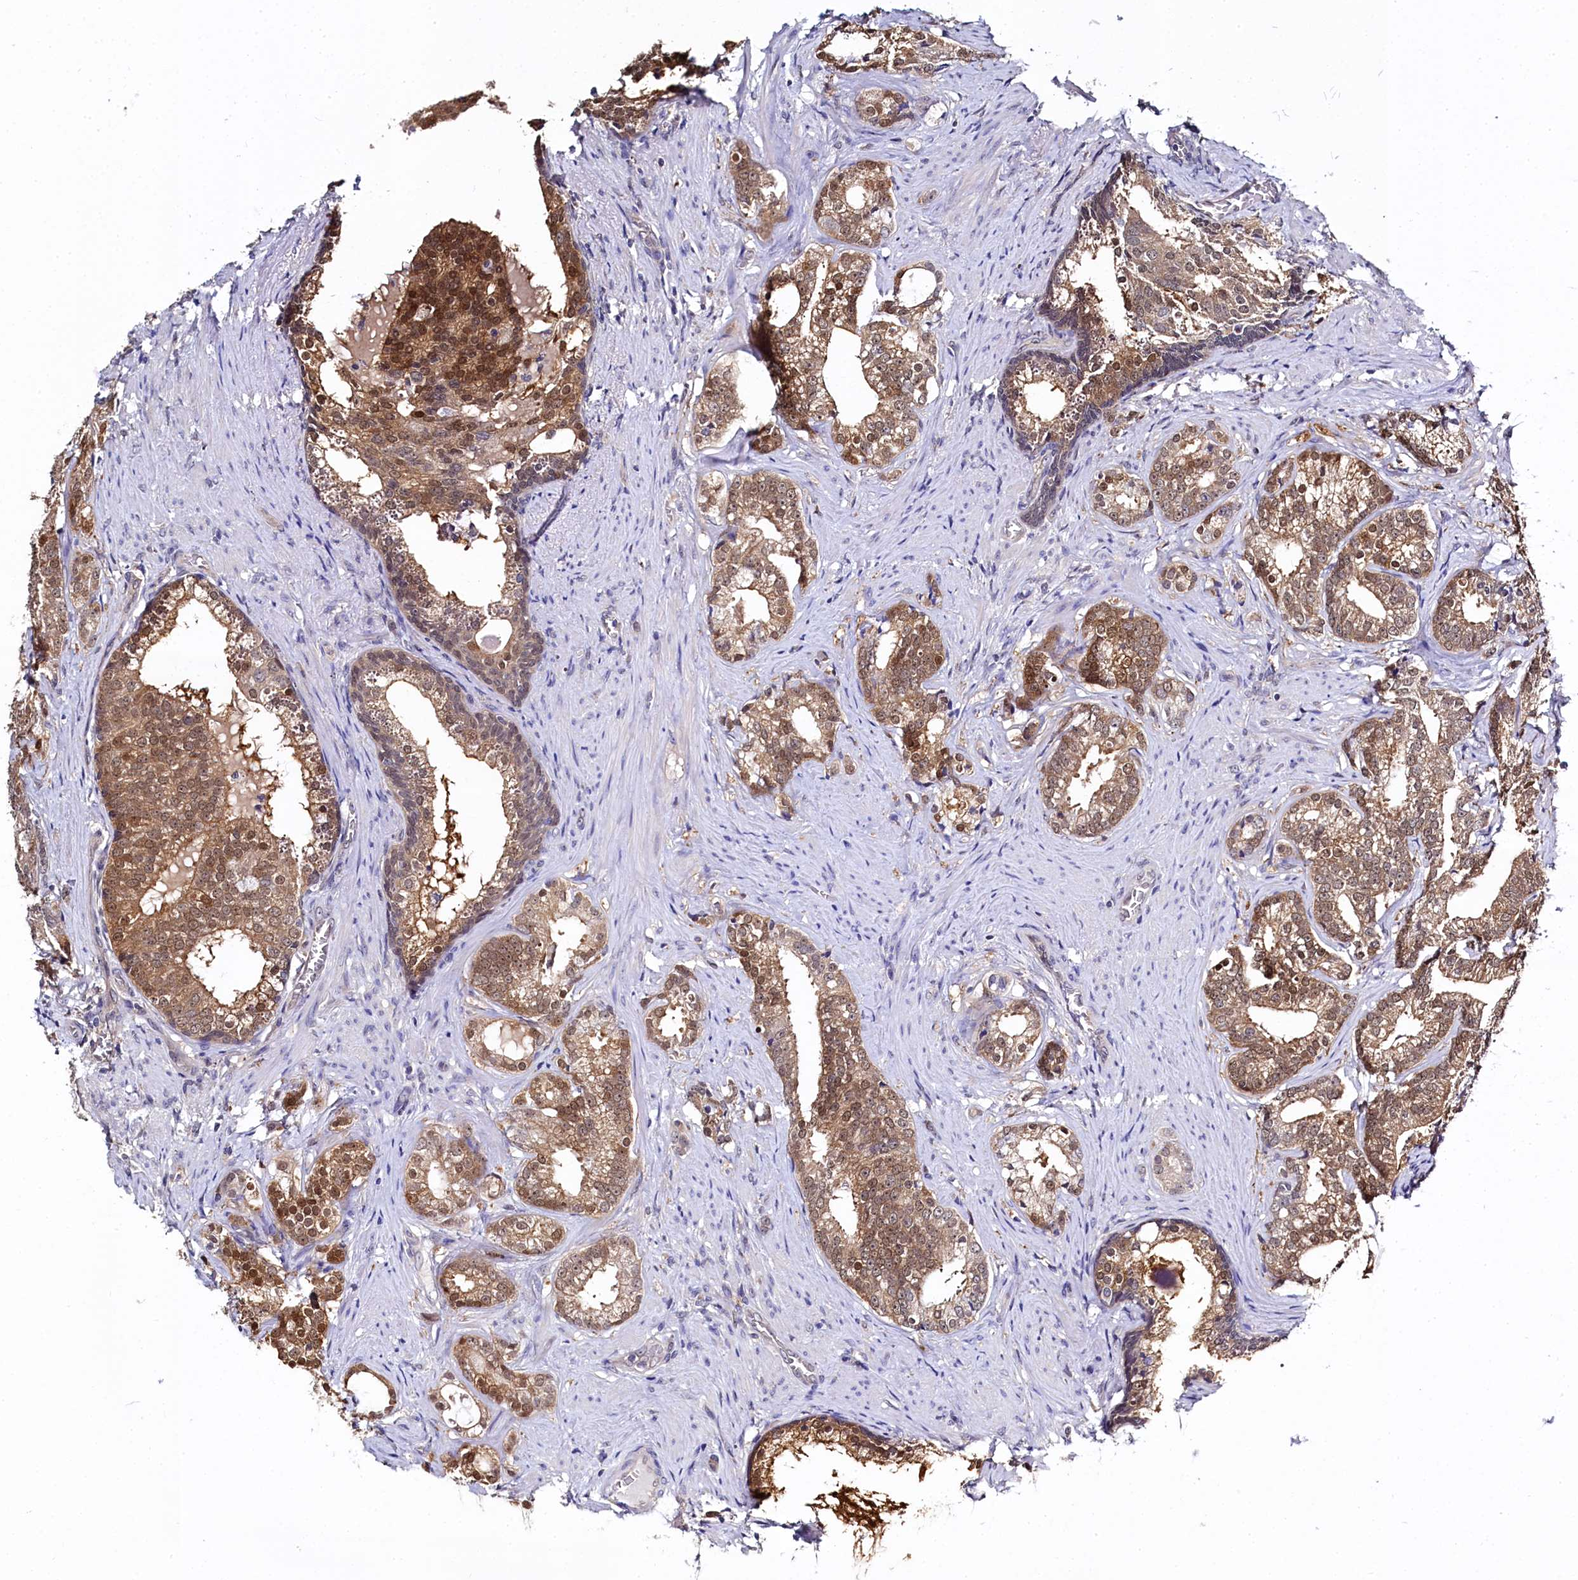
{"staining": {"intensity": "moderate", "quantity": ">75%", "location": "cytoplasmic/membranous,nuclear"}, "tissue": "prostate cancer", "cell_type": "Tumor cells", "image_type": "cancer", "snomed": [{"axis": "morphology", "description": "Adenocarcinoma, Low grade"}, {"axis": "topography", "description": "Prostate"}], "caption": "Immunohistochemical staining of prostate cancer demonstrates medium levels of moderate cytoplasmic/membranous and nuclear protein positivity in approximately >75% of tumor cells.", "gene": "C11orf54", "patient": {"sex": "male", "age": 71}}